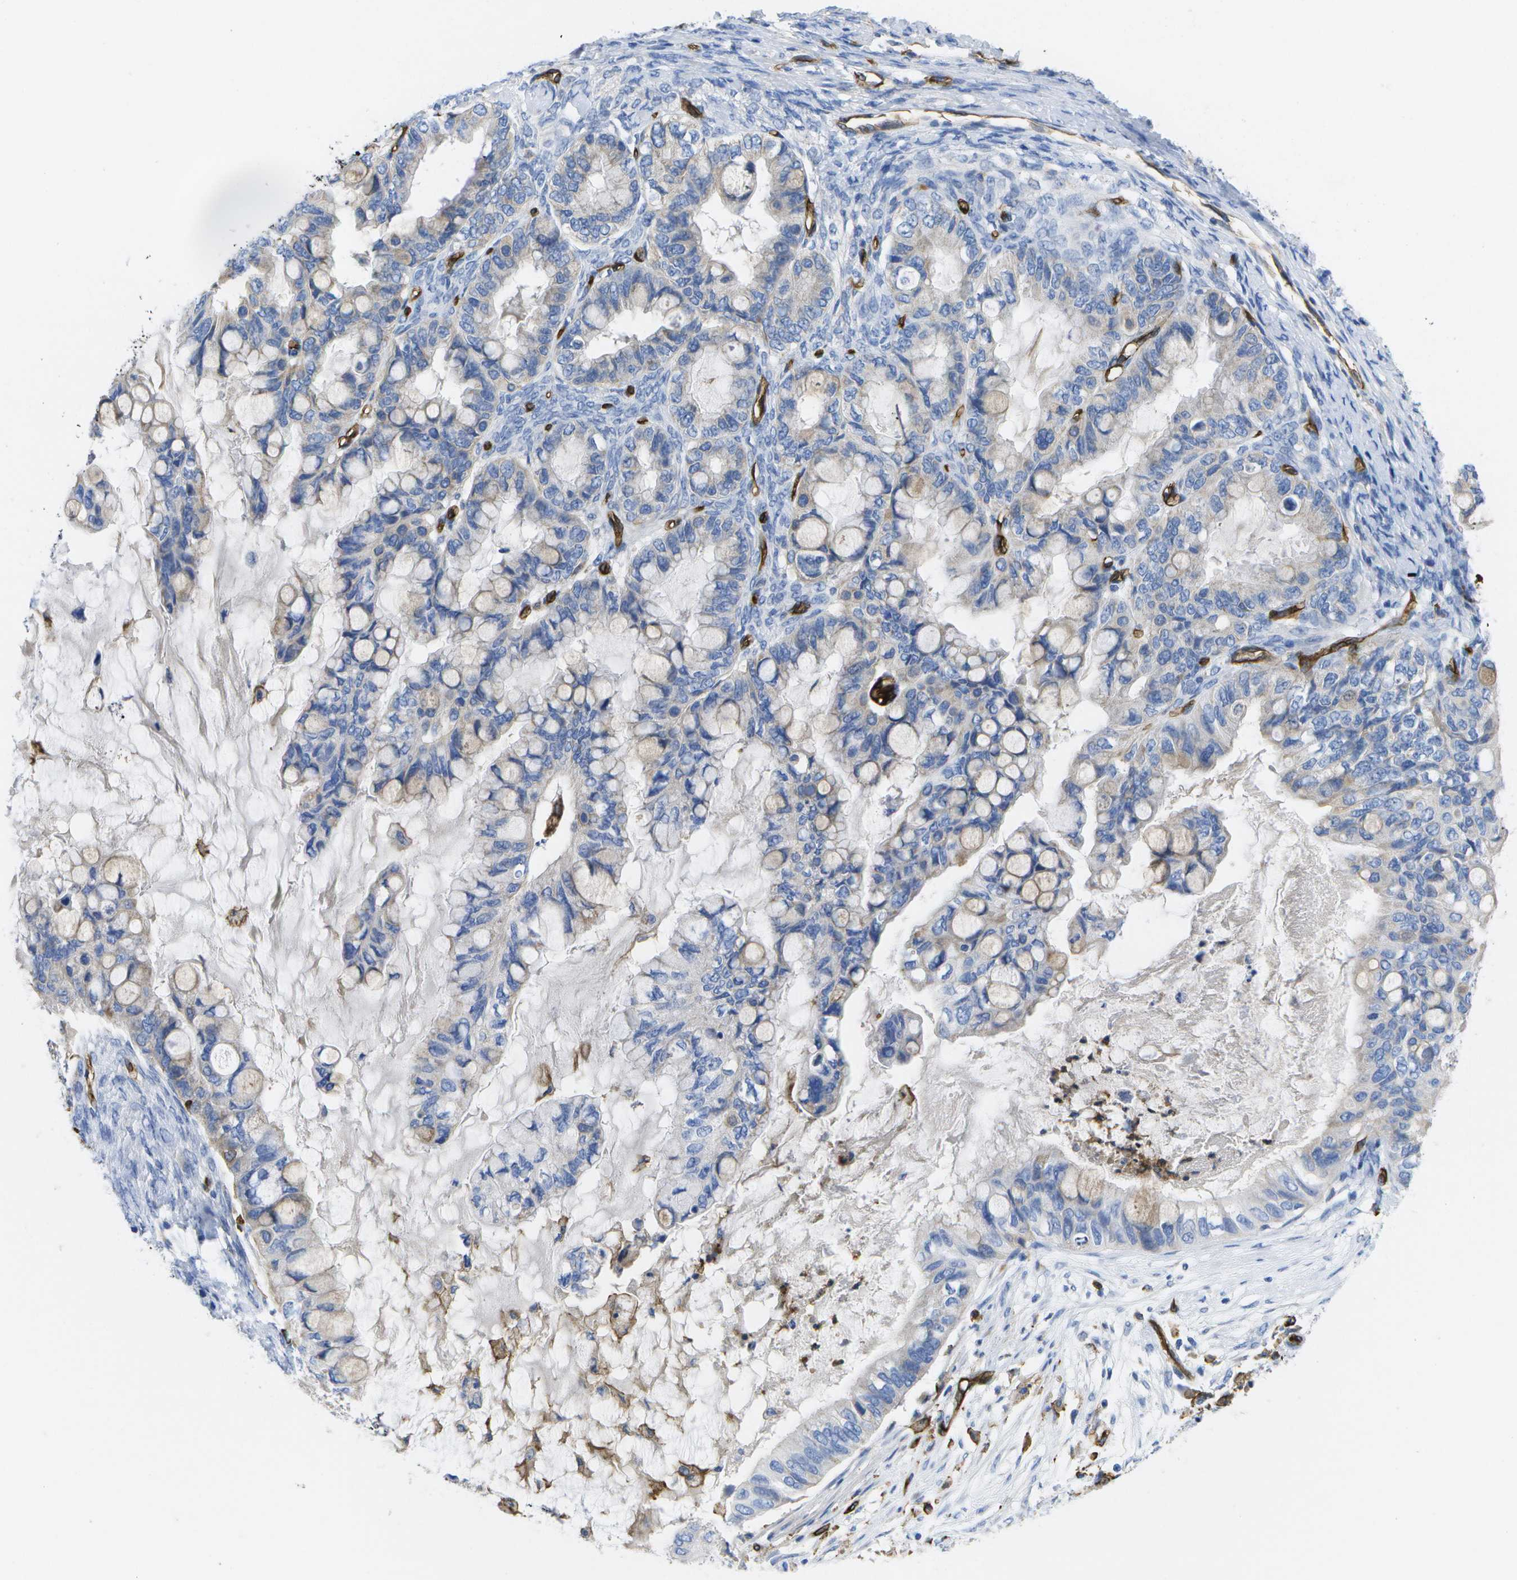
{"staining": {"intensity": "weak", "quantity": "25%-75%", "location": "cytoplasmic/membranous"}, "tissue": "ovarian cancer", "cell_type": "Tumor cells", "image_type": "cancer", "snomed": [{"axis": "morphology", "description": "Cystadenocarcinoma, mucinous, NOS"}, {"axis": "topography", "description": "Ovary"}], "caption": "Mucinous cystadenocarcinoma (ovarian) stained for a protein (brown) demonstrates weak cytoplasmic/membranous positive expression in about 25%-75% of tumor cells.", "gene": "DYSF", "patient": {"sex": "female", "age": 80}}